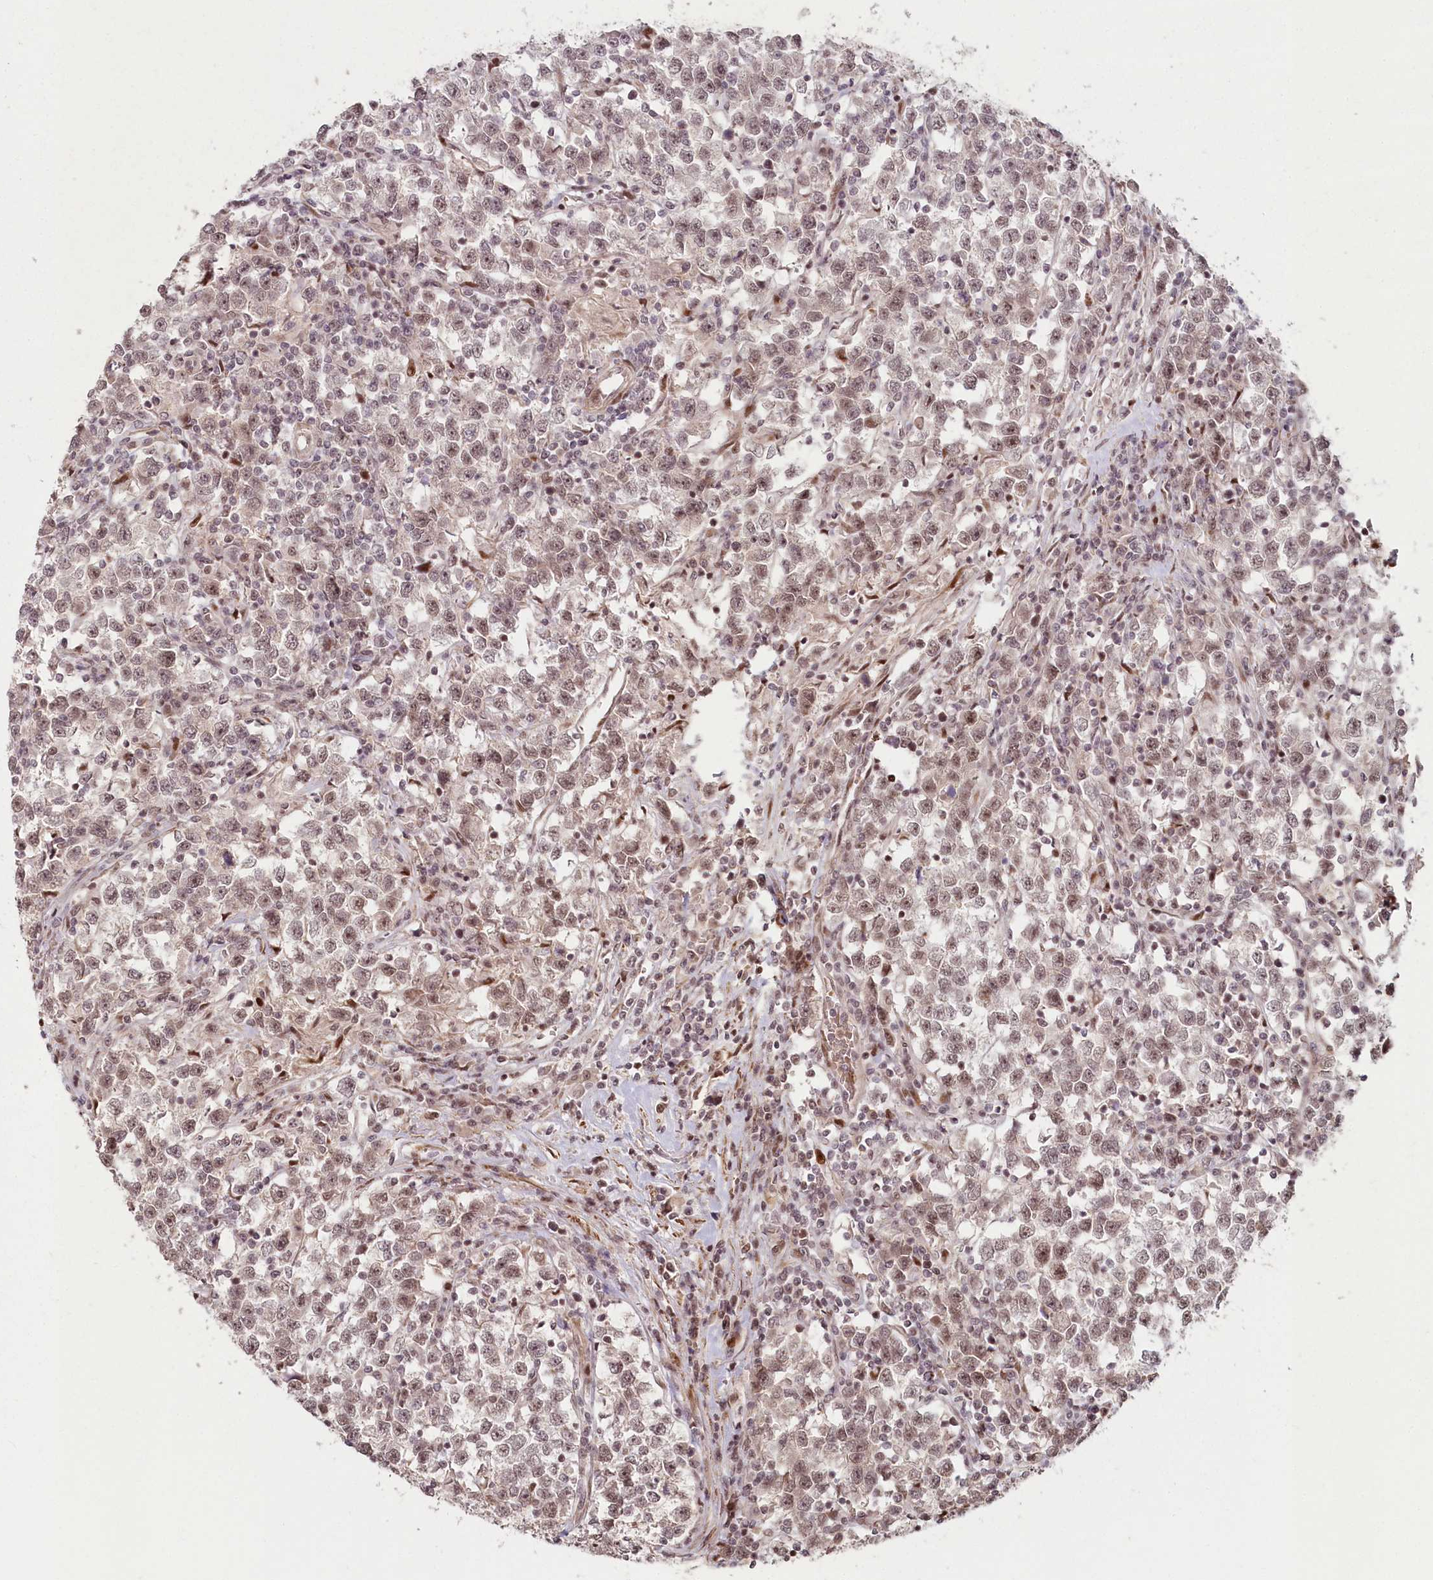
{"staining": {"intensity": "weak", "quantity": ">75%", "location": "nuclear"}, "tissue": "testis cancer", "cell_type": "Tumor cells", "image_type": "cancer", "snomed": [{"axis": "morphology", "description": "Normal tissue, NOS"}, {"axis": "morphology", "description": "Seminoma, NOS"}, {"axis": "topography", "description": "Testis"}], "caption": "This photomicrograph exhibits seminoma (testis) stained with immunohistochemistry to label a protein in brown. The nuclear of tumor cells show weak positivity for the protein. Nuclei are counter-stained blue.", "gene": "FAM204A", "patient": {"sex": "male", "age": 43}}